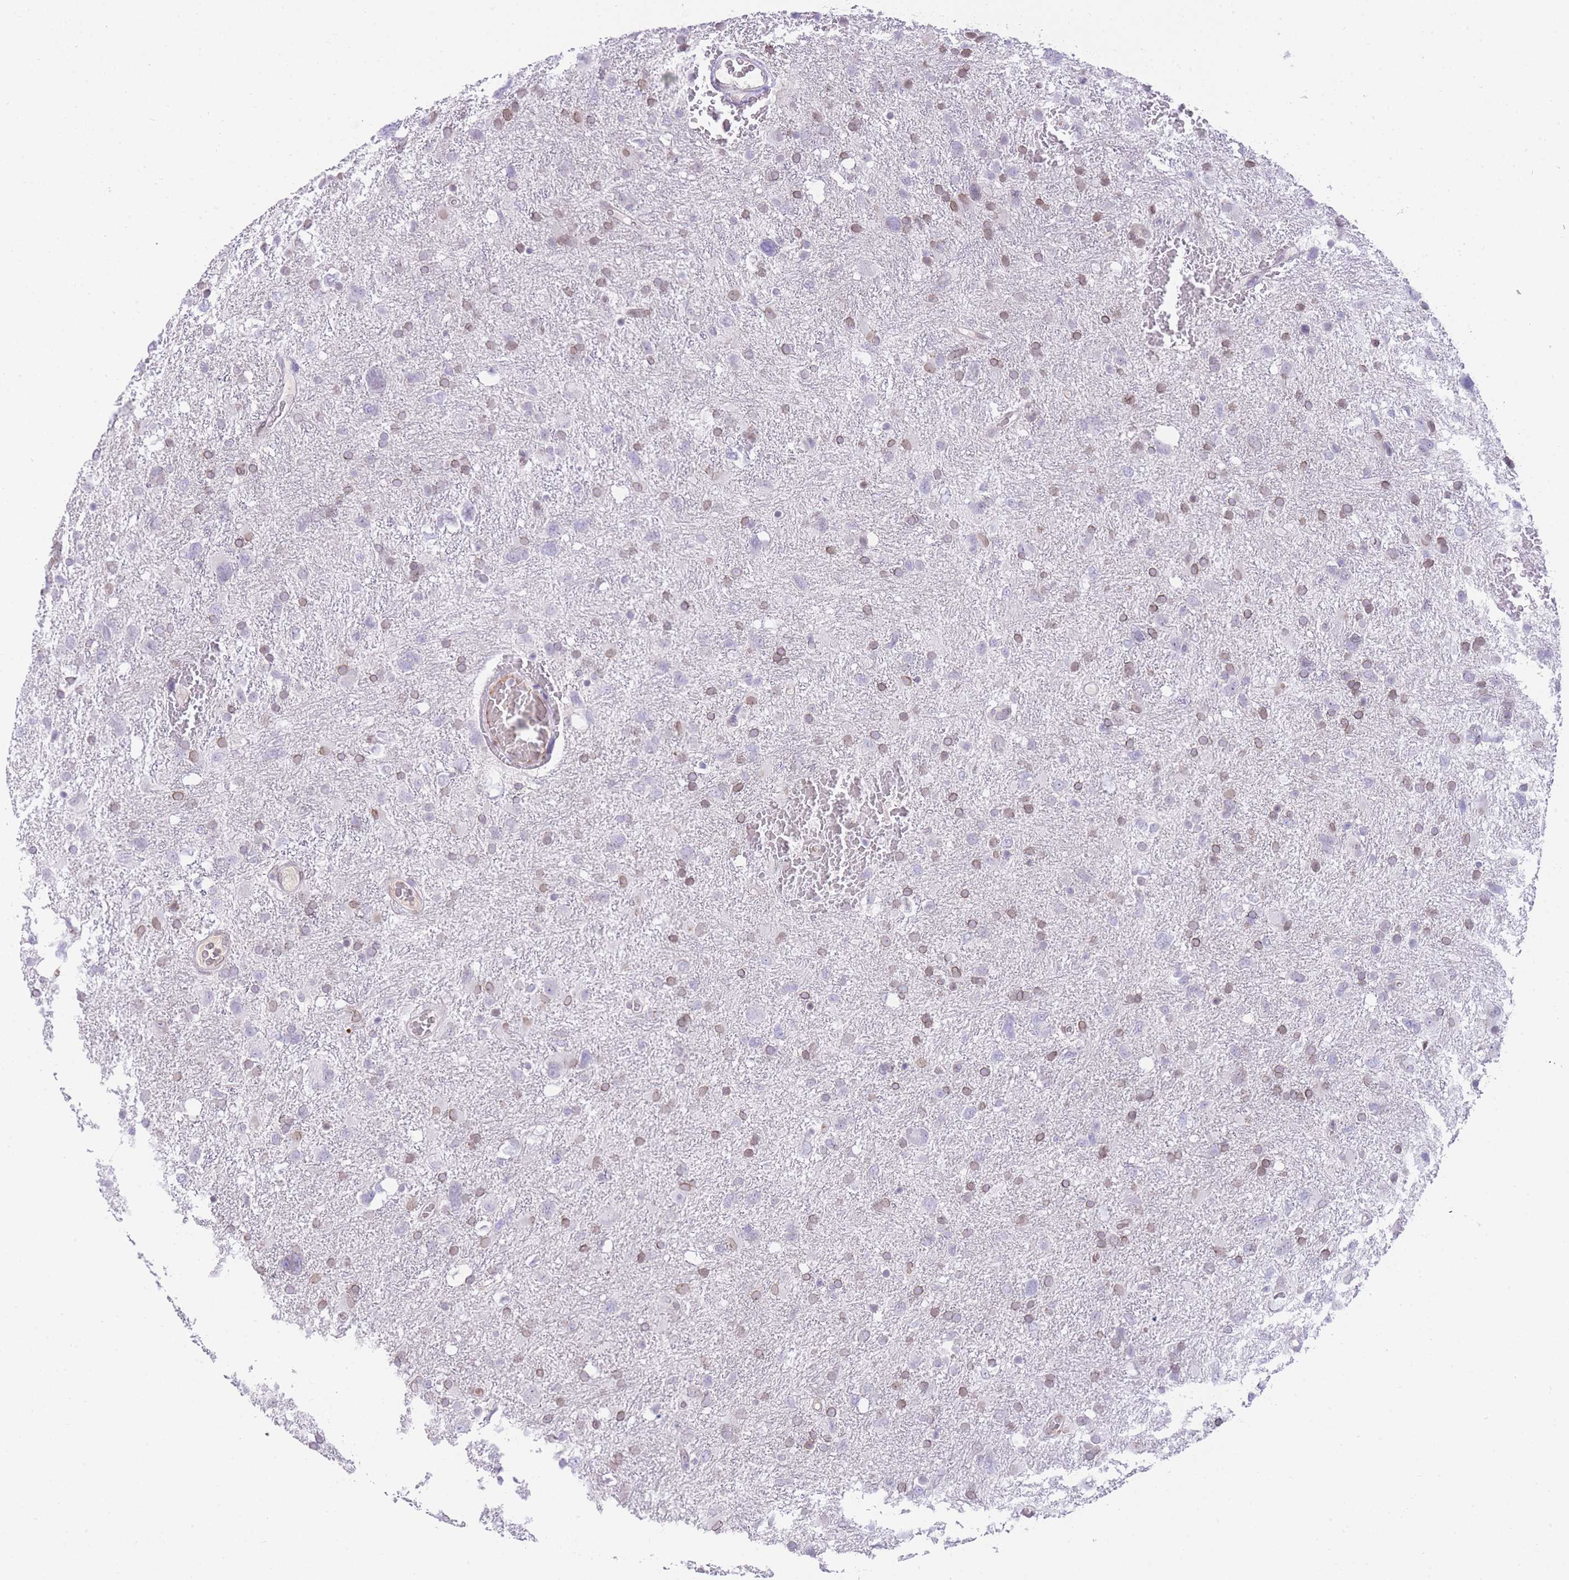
{"staining": {"intensity": "moderate", "quantity": "25%-75%", "location": "cytoplasmic/membranous,nuclear"}, "tissue": "glioma", "cell_type": "Tumor cells", "image_type": "cancer", "snomed": [{"axis": "morphology", "description": "Glioma, malignant, High grade"}, {"axis": "topography", "description": "Brain"}], "caption": "This histopathology image exhibits malignant glioma (high-grade) stained with immunohistochemistry to label a protein in brown. The cytoplasmic/membranous and nuclear of tumor cells show moderate positivity for the protein. Nuclei are counter-stained blue.", "gene": "OR10AD1", "patient": {"sex": "male", "age": 61}}